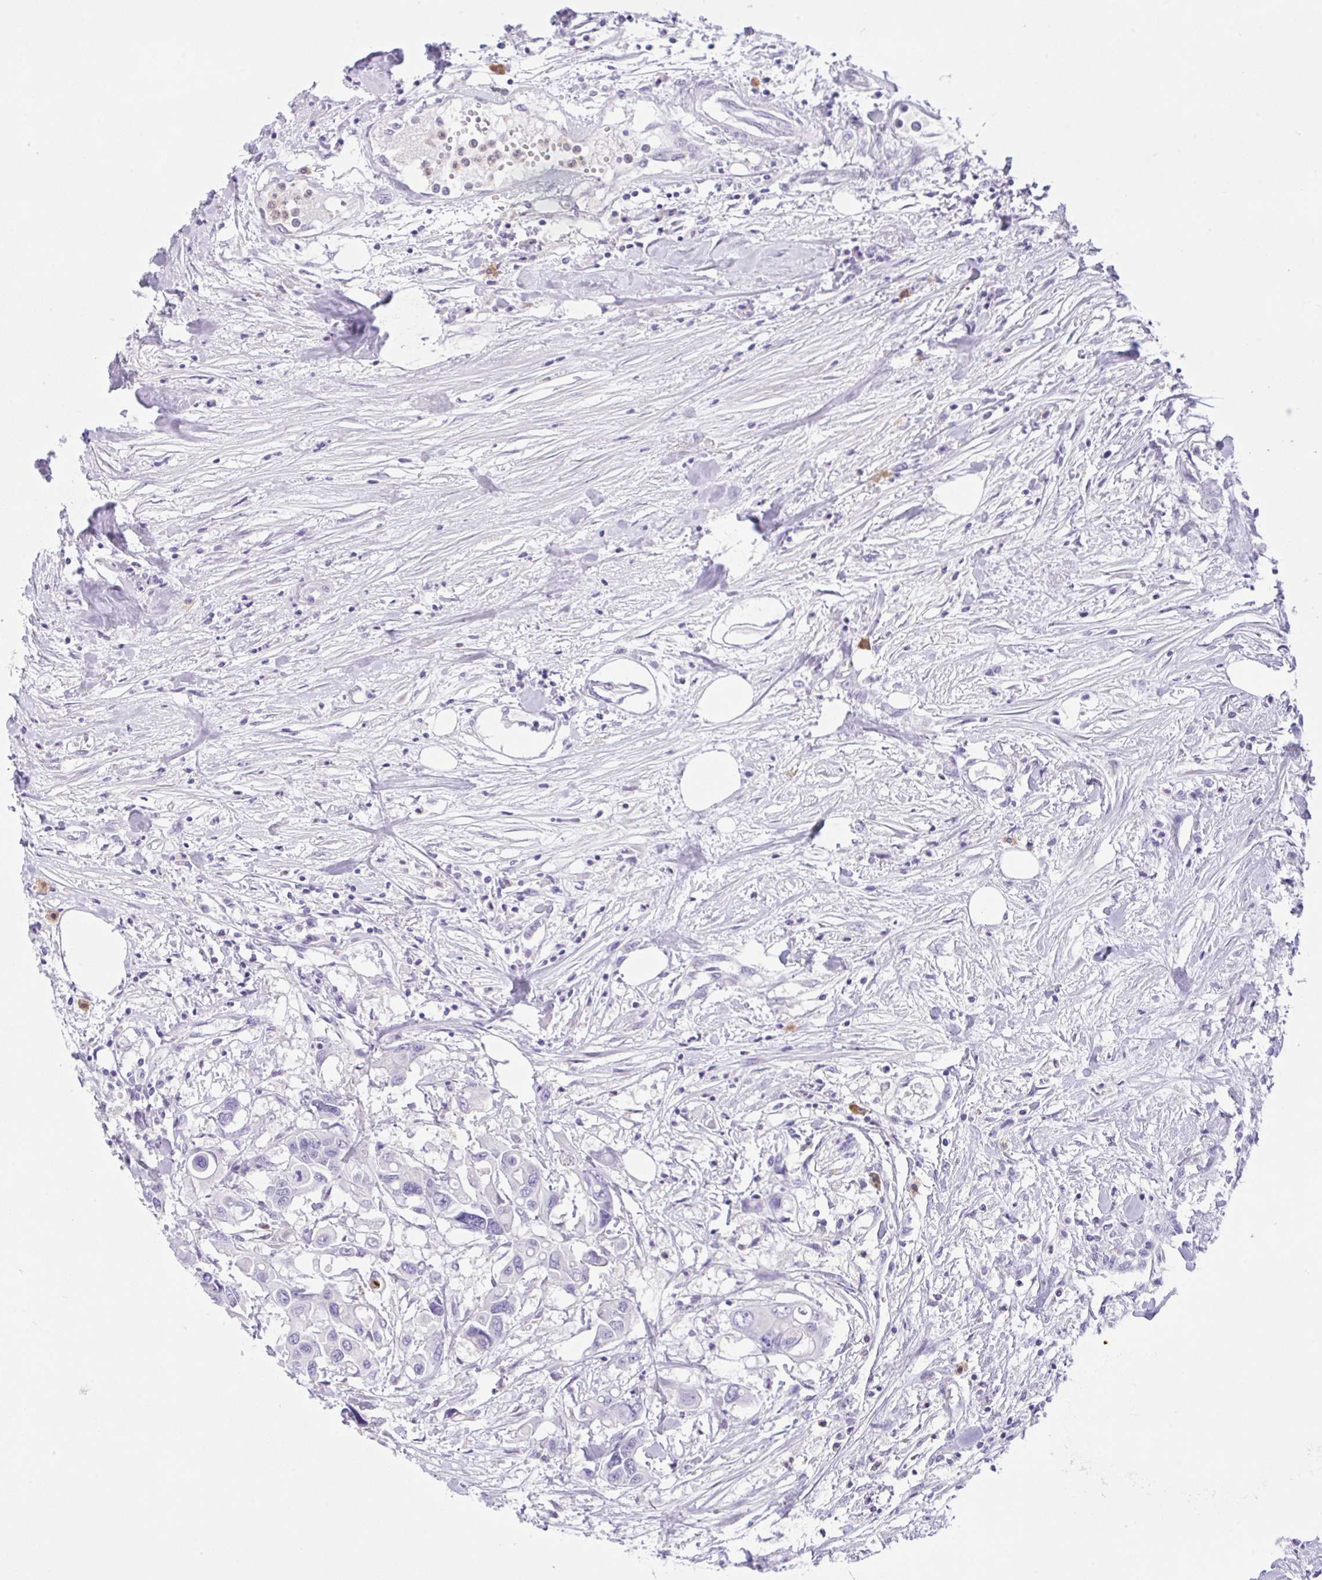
{"staining": {"intensity": "negative", "quantity": "none", "location": "none"}, "tissue": "colorectal cancer", "cell_type": "Tumor cells", "image_type": "cancer", "snomed": [{"axis": "morphology", "description": "Adenocarcinoma, NOS"}, {"axis": "topography", "description": "Colon"}], "caption": "Colorectal adenocarcinoma was stained to show a protein in brown. There is no significant staining in tumor cells.", "gene": "NCF1", "patient": {"sex": "male", "age": 77}}